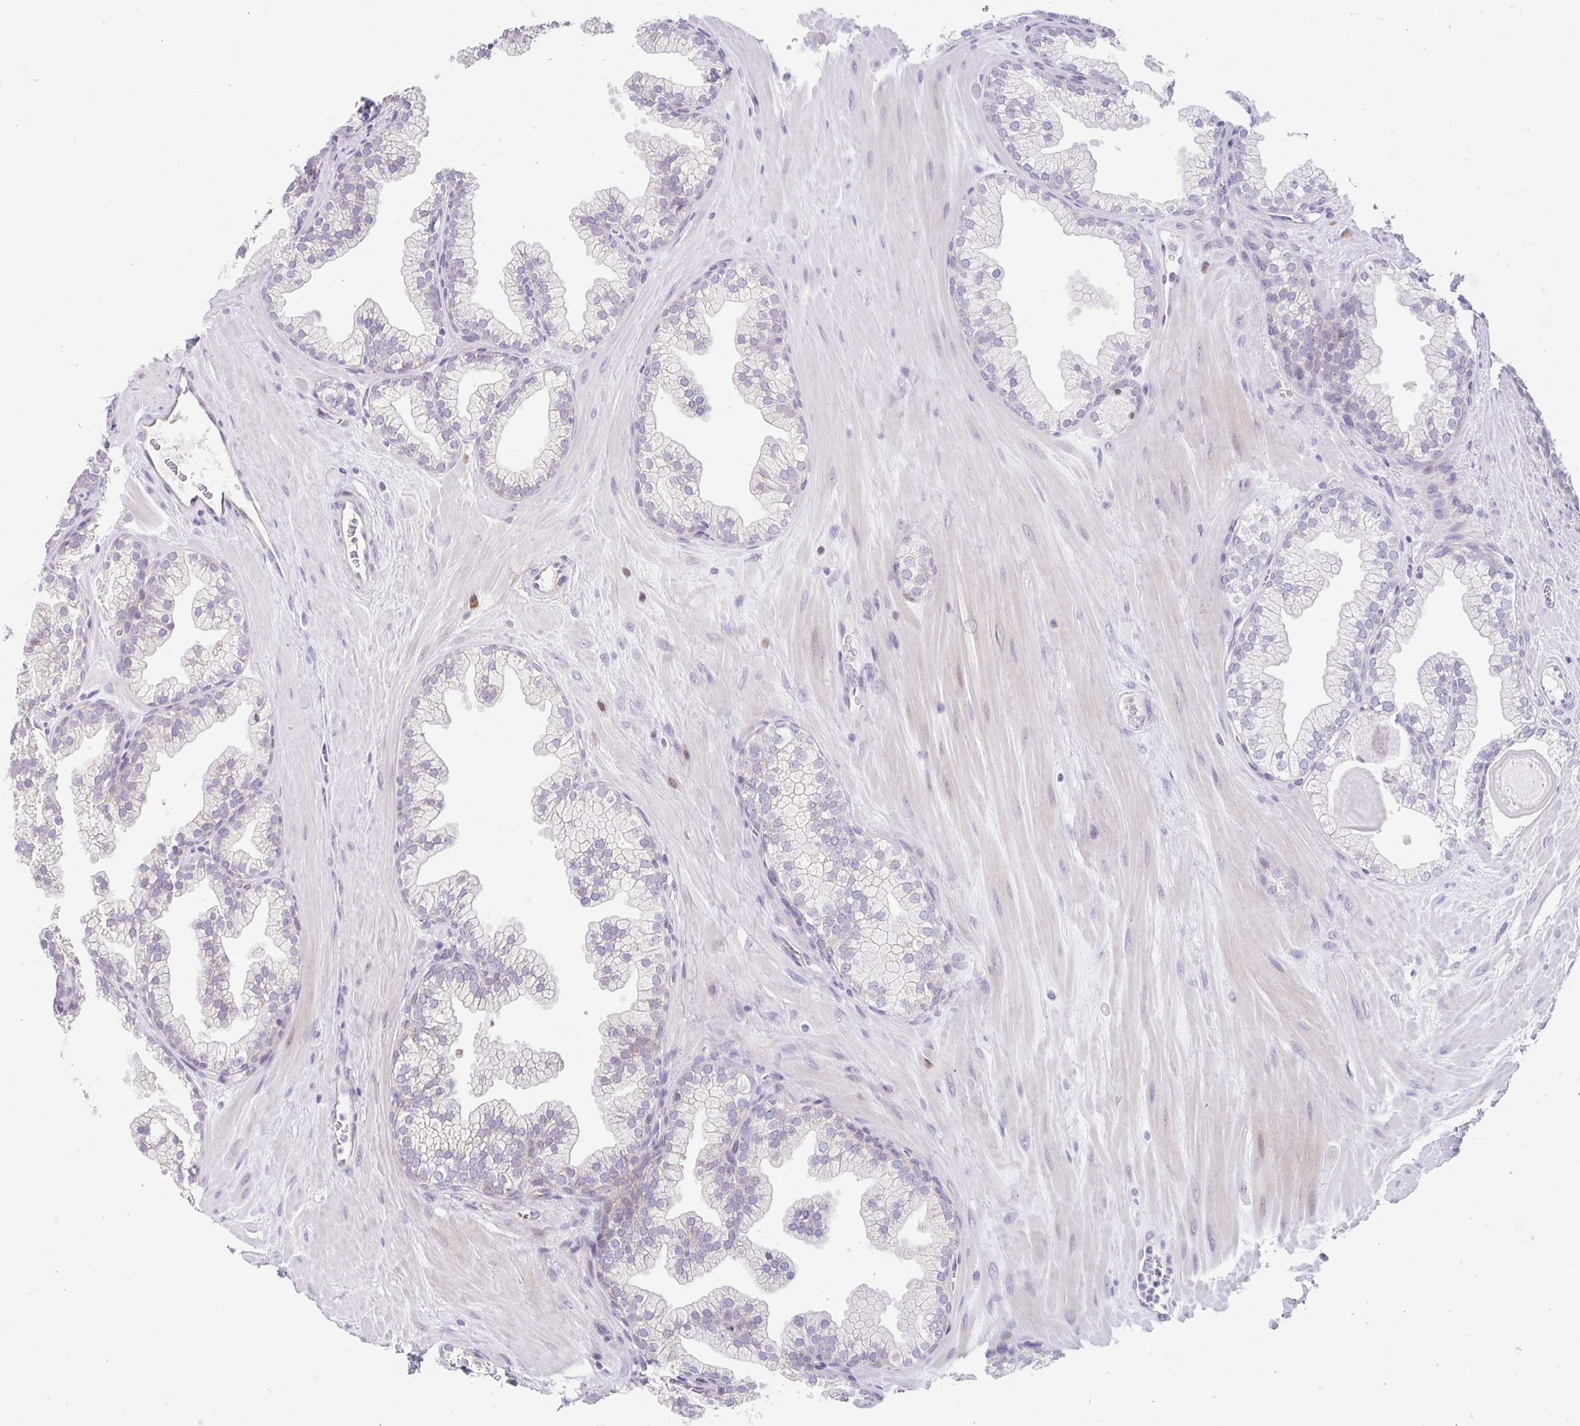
{"staining": {"intensity": "negative", "quantity": "none", "location": "none"}, "tissue": "prostate", "cell_type": "Glandular cells", "image_type": "normal", "snomed": [{"axis": "morphology", "description": "Normal tissue, NOS"}, {"axis": "topography", "description": "Prostate"}, {"axis": "topography", "description": "Peripheral nerve tissue"}], "caption": "Immunohistochemical staining of unremarkable human prostate shows no significant expression in glandular cells. (DAB immunohistochemistry (IHC) with hematoxylin counter stain).", "gene": "NT5C1B", "patient": {"sex": "male", "age": 61}}